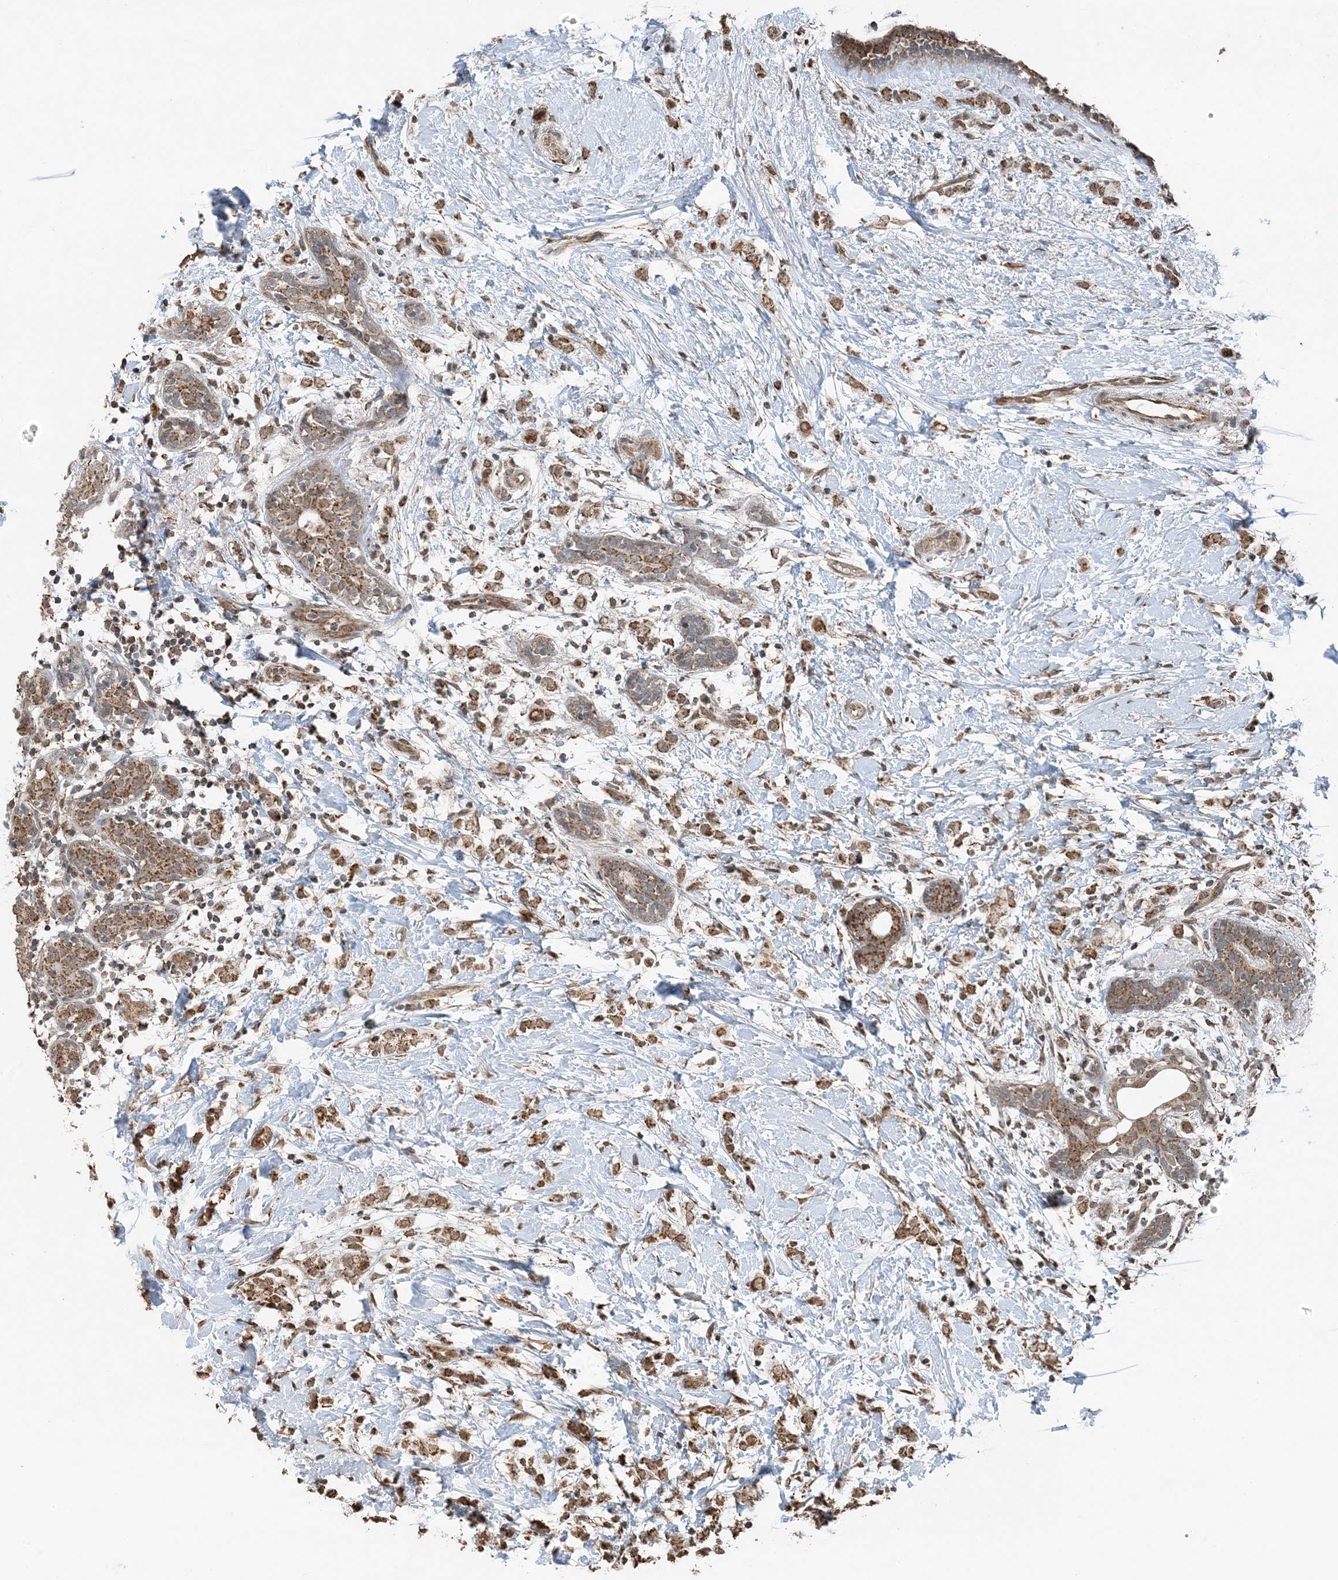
{"staining": {"intensity": "moderate", "quantity": ">75%", "location": "cytoplasmic/membranous"}, "tissue": "breast cancer", "cell_type": "Tumor cells", "image_type": "cancer", "snomed": [{"axis": "morphology", "description": "Normal tissue, NOS"}, {"axis": "morphology", "description": "Lobular carcinoma"}, {"axis": "topography", "description": "Breast"}], "caption": "A brown stain highlights moderate cytoplasmic/membranous staining of a protein in breast cancer (lobular carcinoma) tumor cells.", "gene": "PILRB", "patient": {"sex": "female", "age": 47}}